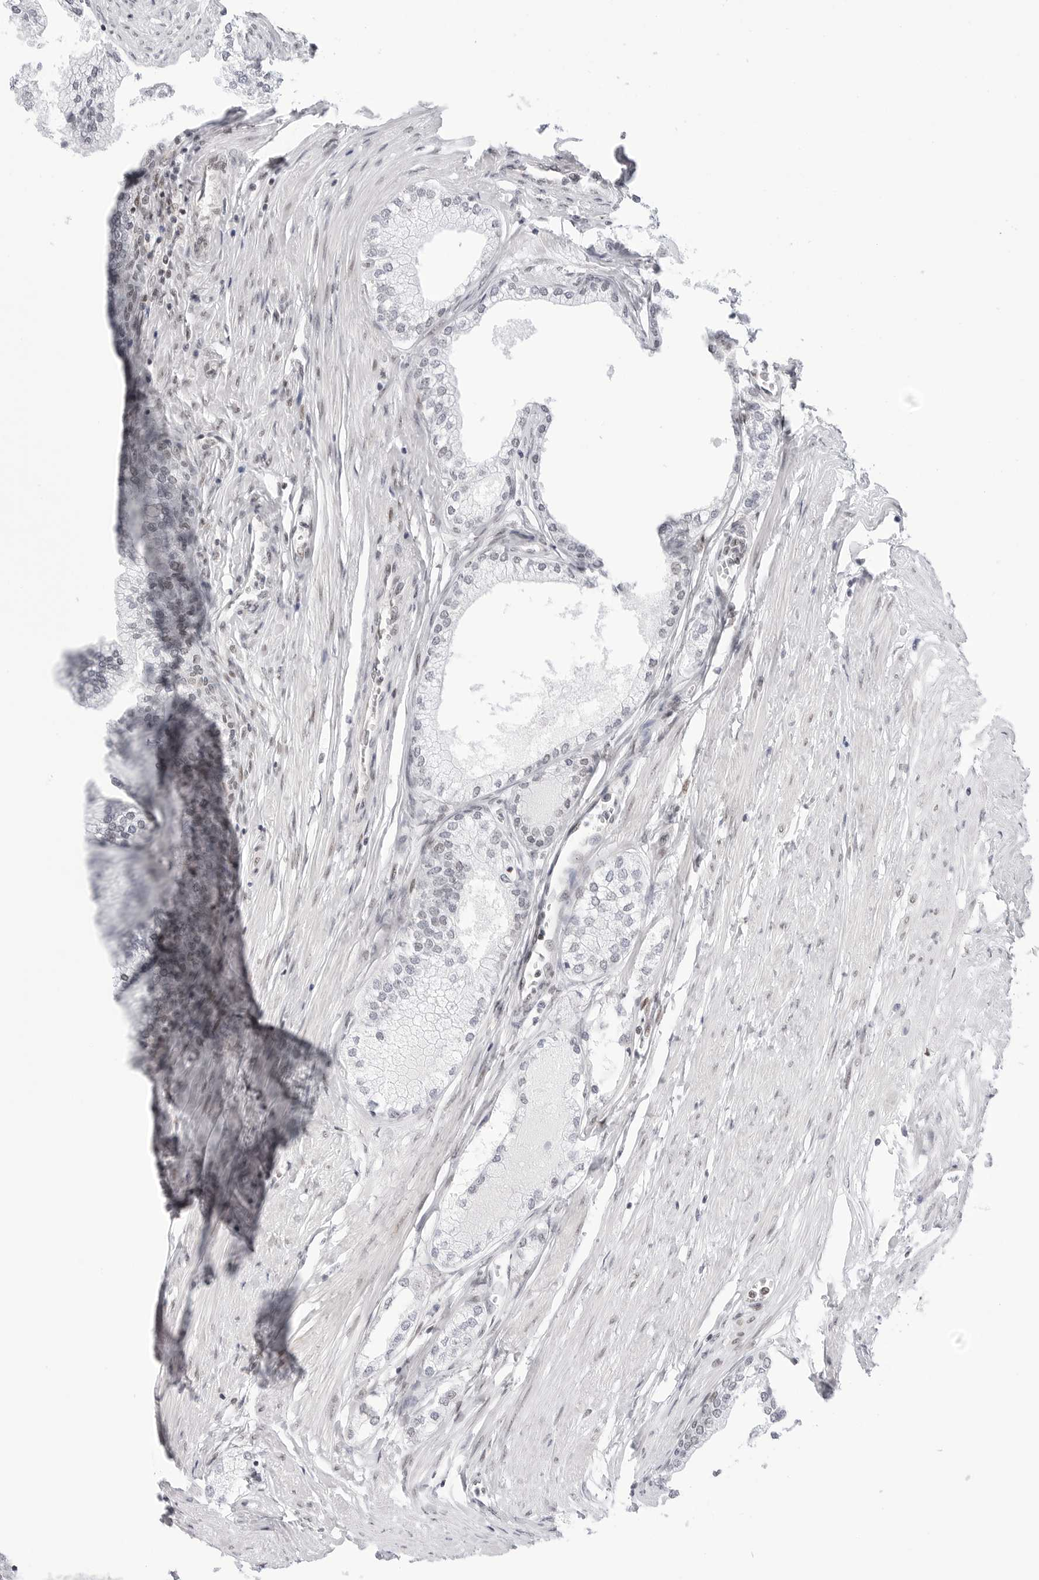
{"staining": {"intensity": "moderate", "quantity": "<25%", "location": "cytoplasmic/membranous,nuclear"}, "tissue": "prostate", "cell_type": "Glandular cells", "image_type": "normal", "snomed": [{"axis": "morphology", "description": "Normal tissue, NOS"}, {"axis": "morphology", "description": "Urothelial carcinoma, Low grade"}, {"axis": "topography", "description": "Urinary bladder"}, {"axis": "topography", "description": "Prostate"}], "caption": "Human prostate stained with a brown dye demonstrates moderate cytoplasmic/membranous,nuclear positive staining in about <25% of glandular cells.", "gene": "C1orf162", "patient": {"sex": "male", "age": 60}}